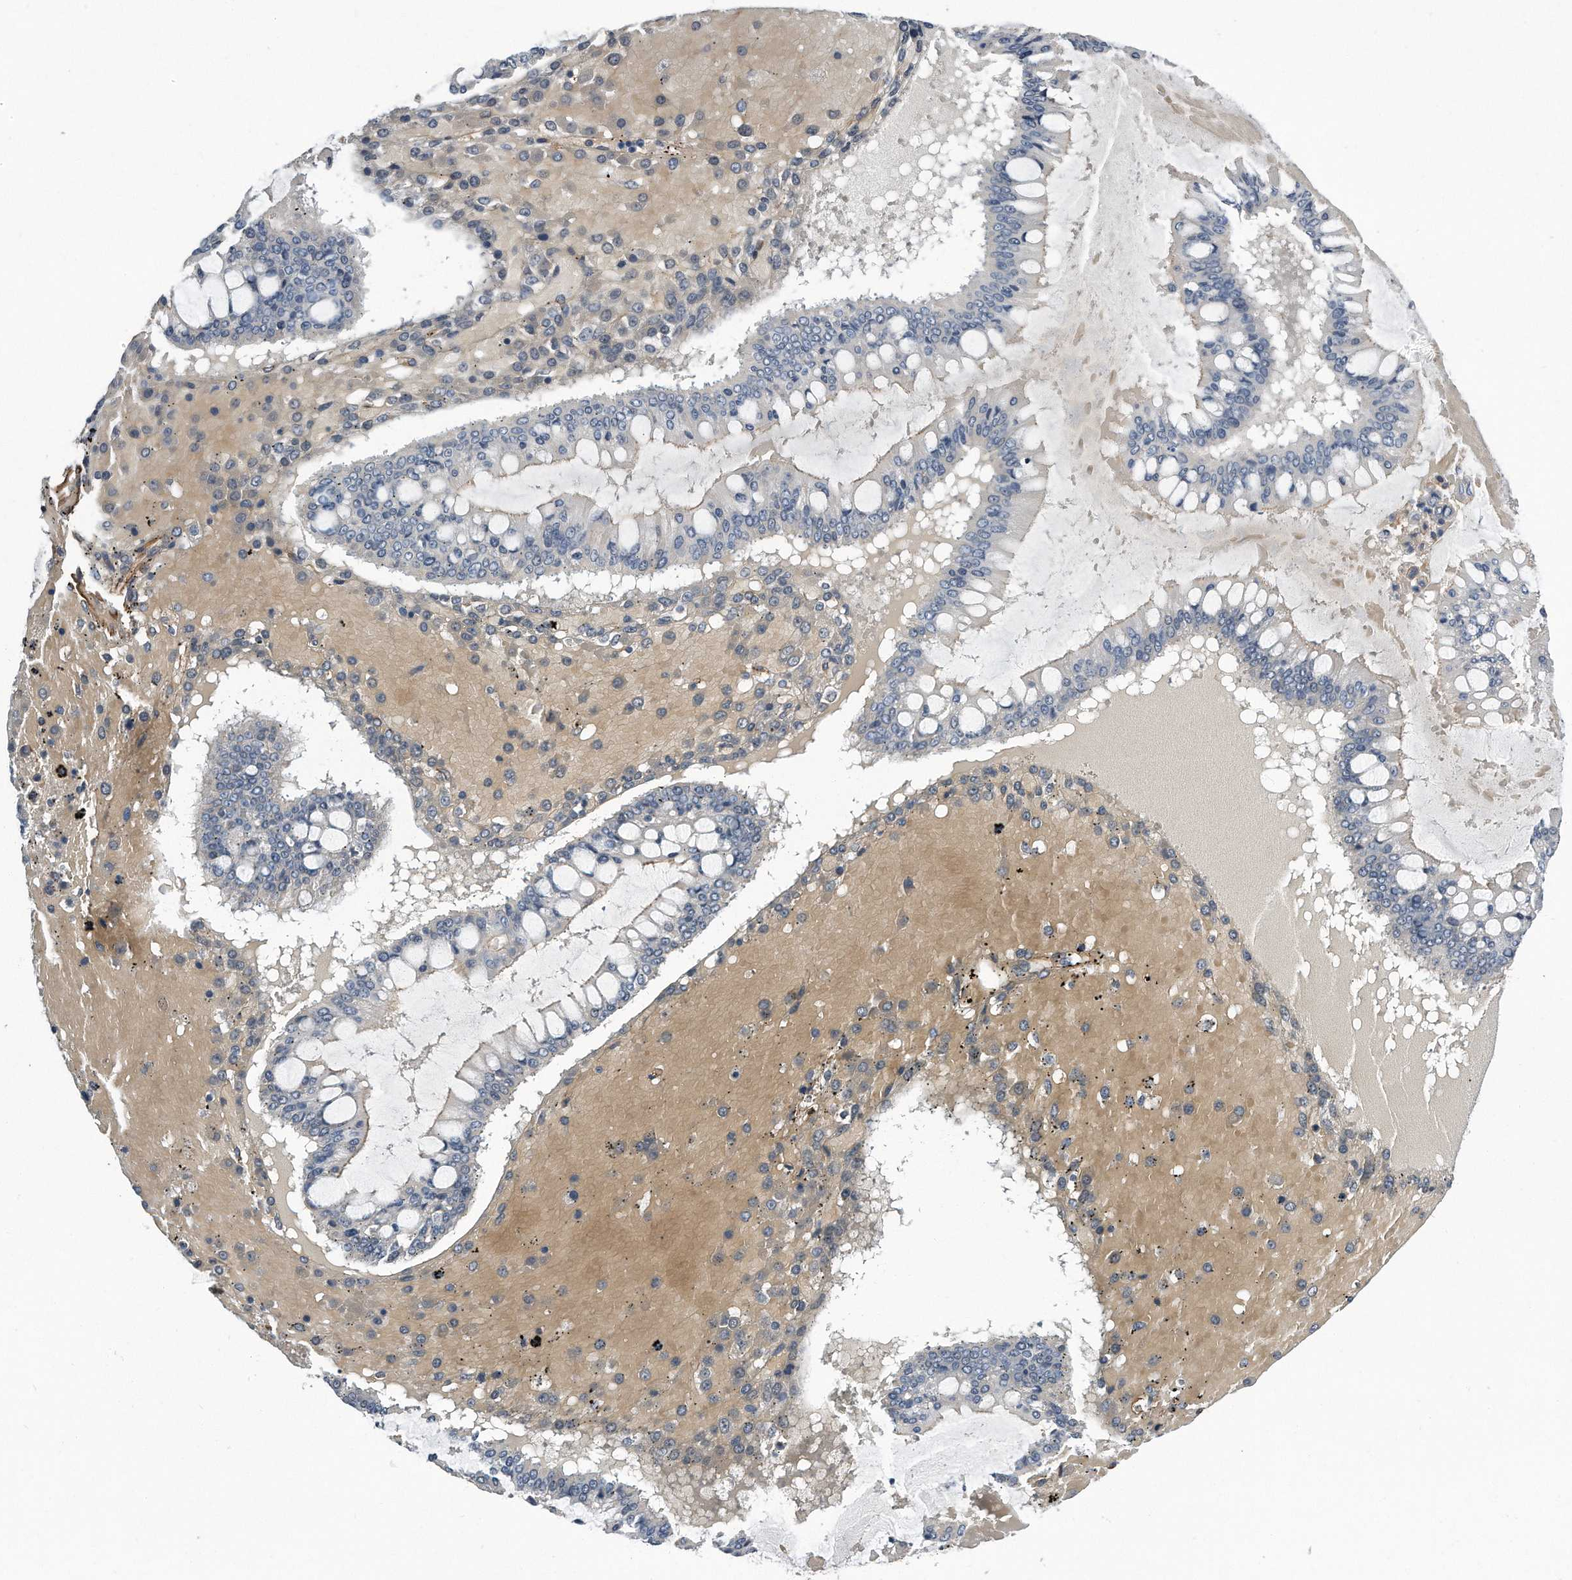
{"staining": {"intensity": "moderate", "quantity": "<25%", "location": "cytoplasmic/membranous"}, "tissue": "ovarian cancer", "cell_type": "Tumor cells", "image_type": "cancer", "snomed": [{"axis": "morphology", "description": "Cystadenocarcinoma, mucinous, NOS"}, {"axis": "topography", "description": "Ovary"}], "caption": "Human ovarian cancer (mucinous cystadenocarcinoma) stained with a brown dye displays moderate cytoplasmic/membranous positive staining in about <25% of tumor cells.", "gene": "GPC1", "patient": {"sex": "female", "age": 73}}